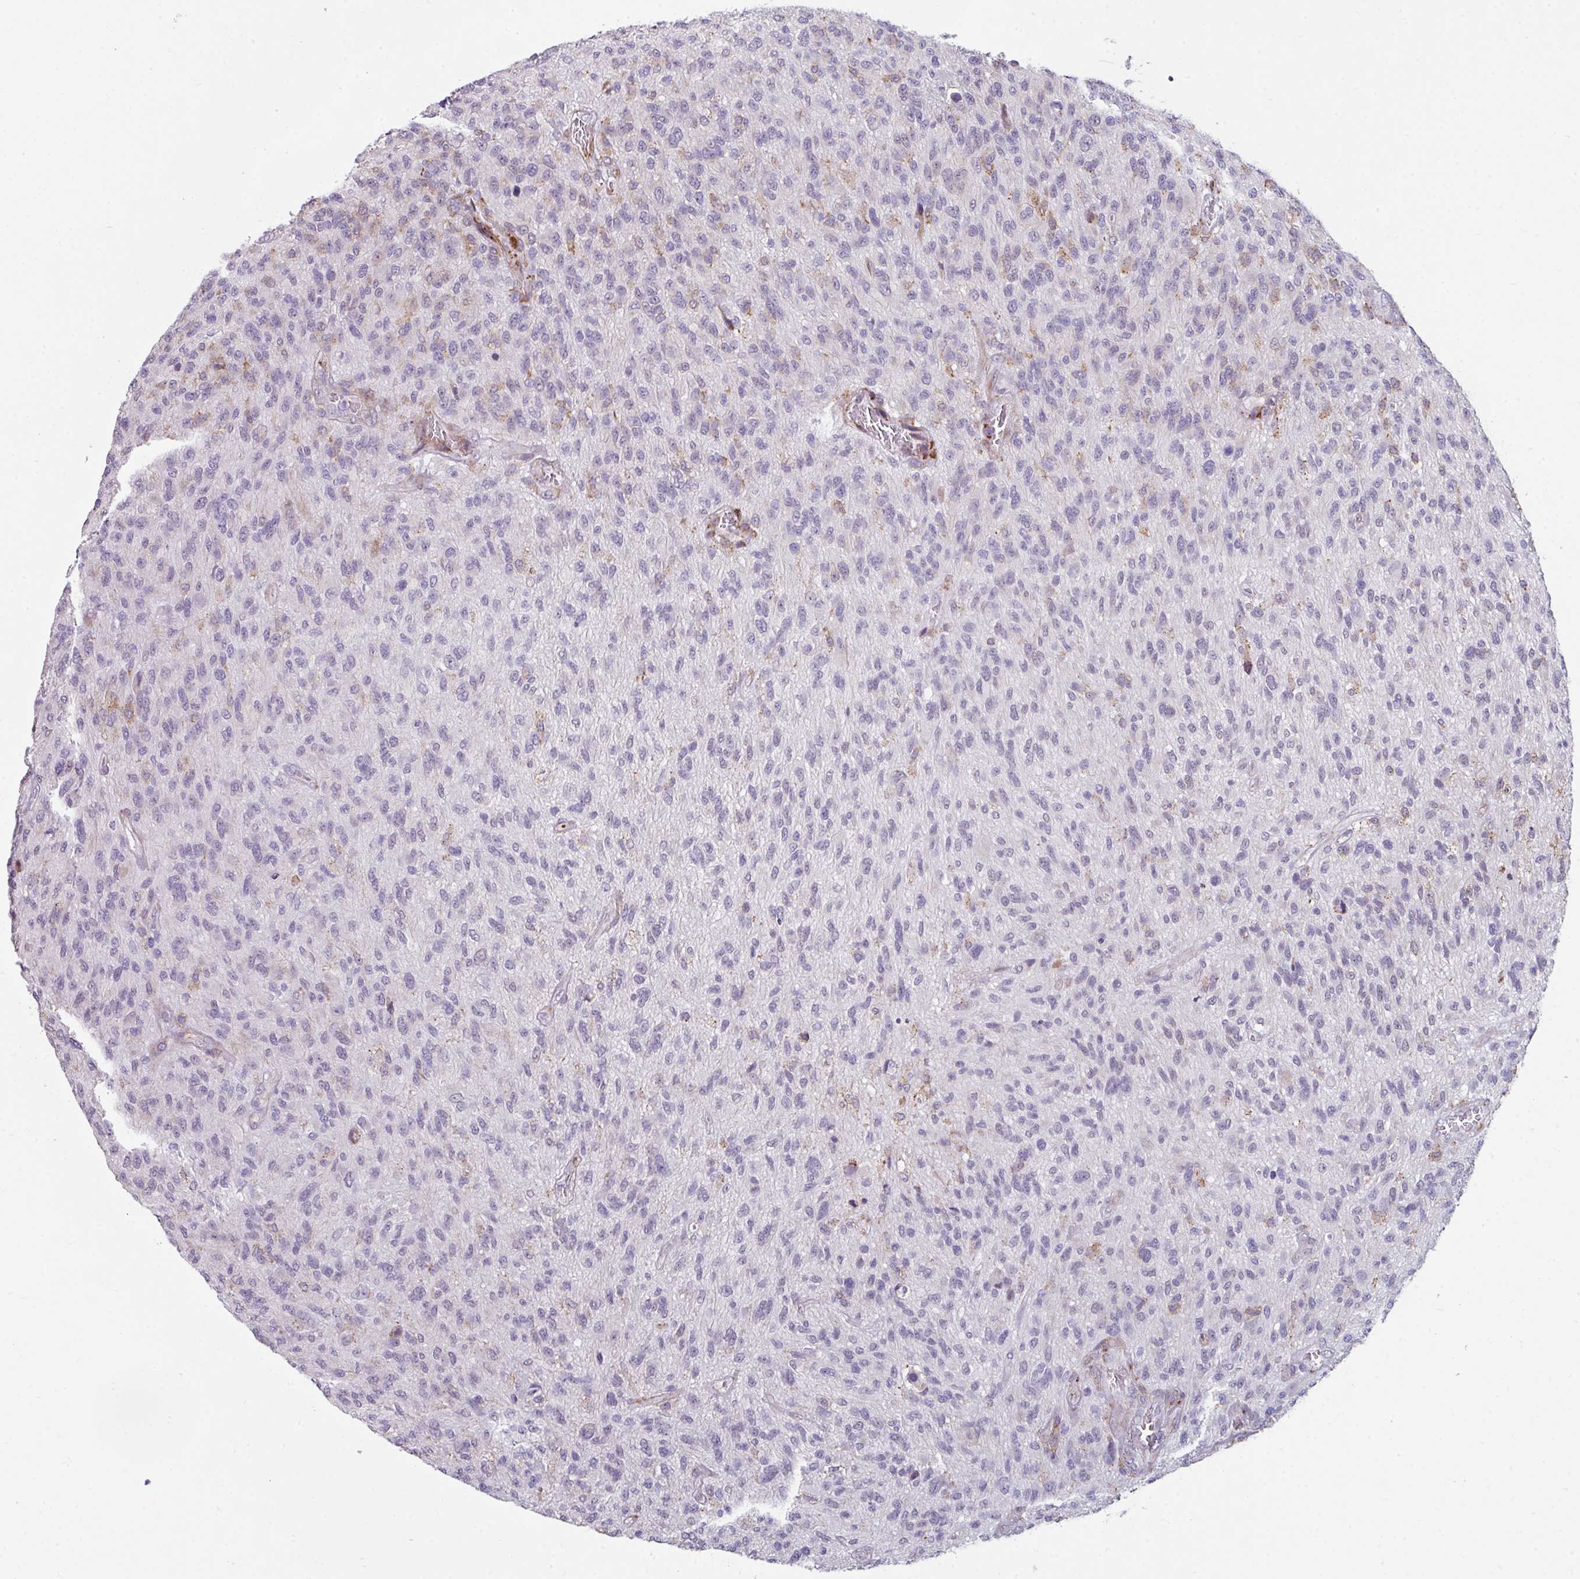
{"staining": {"intensity": "negative", "quantity": "none", "location": "none"}, "tissue": "glioma", "cell_type": "Tumor cells", "image_type": "cancer", "snomed": [{"axis": "morphology", "description": "Glioma, malignant, High grade"}, {"axis": "topography", "description": "Brain"}], "caption": "This image is of malignant glioma (high-grade) stained with immunohistochemistry (IHC) to label a protein in brown with the nuclei are counter-stained blue. There is no staining in tumor cells.", "gene": "BMS1", "patient": {"sex": "male", "age": 47}}